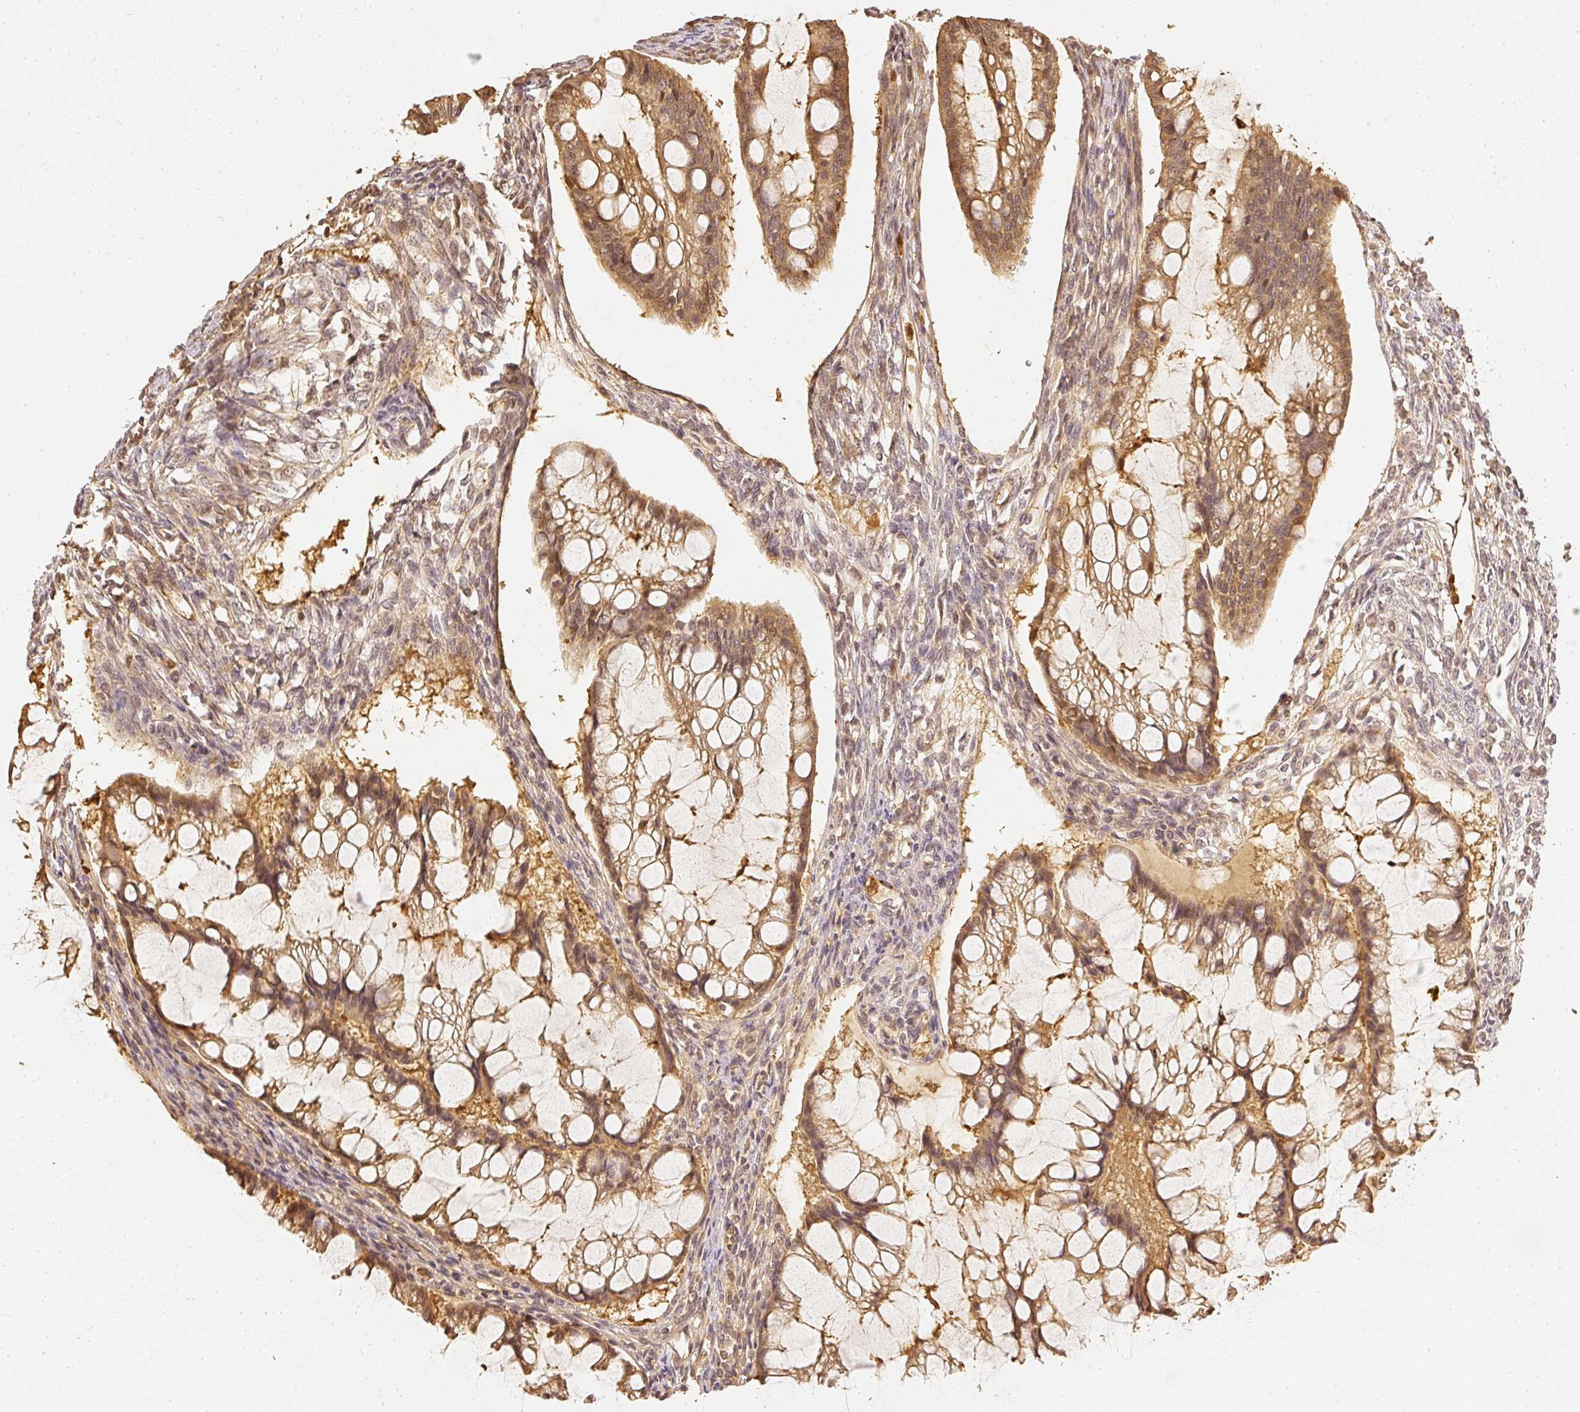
{"staining": {"intensity": "moderate", "quantity": ">75%", "location": "cytoplasmic/membranous,nuclear"}, "tissue": "ovarian cancer", "cell_type": "Tumor cells", "image_type": "cancer", "snomed": [{"axis": "morphology", "description": "Cystadenocarcinoma, mucinous, NOS"}, {"axis": "topography", "description": "Ovary"}], "caption": "Immunohistochemistry of ovarian mucinous cystadenocarcinoma shows medium levels of moderate cytoplasmic/membranous and nuclear expression in about >75% of tumor cells.", "gene": "PFN1", "patient": {"sex": "female", "age": 73}}